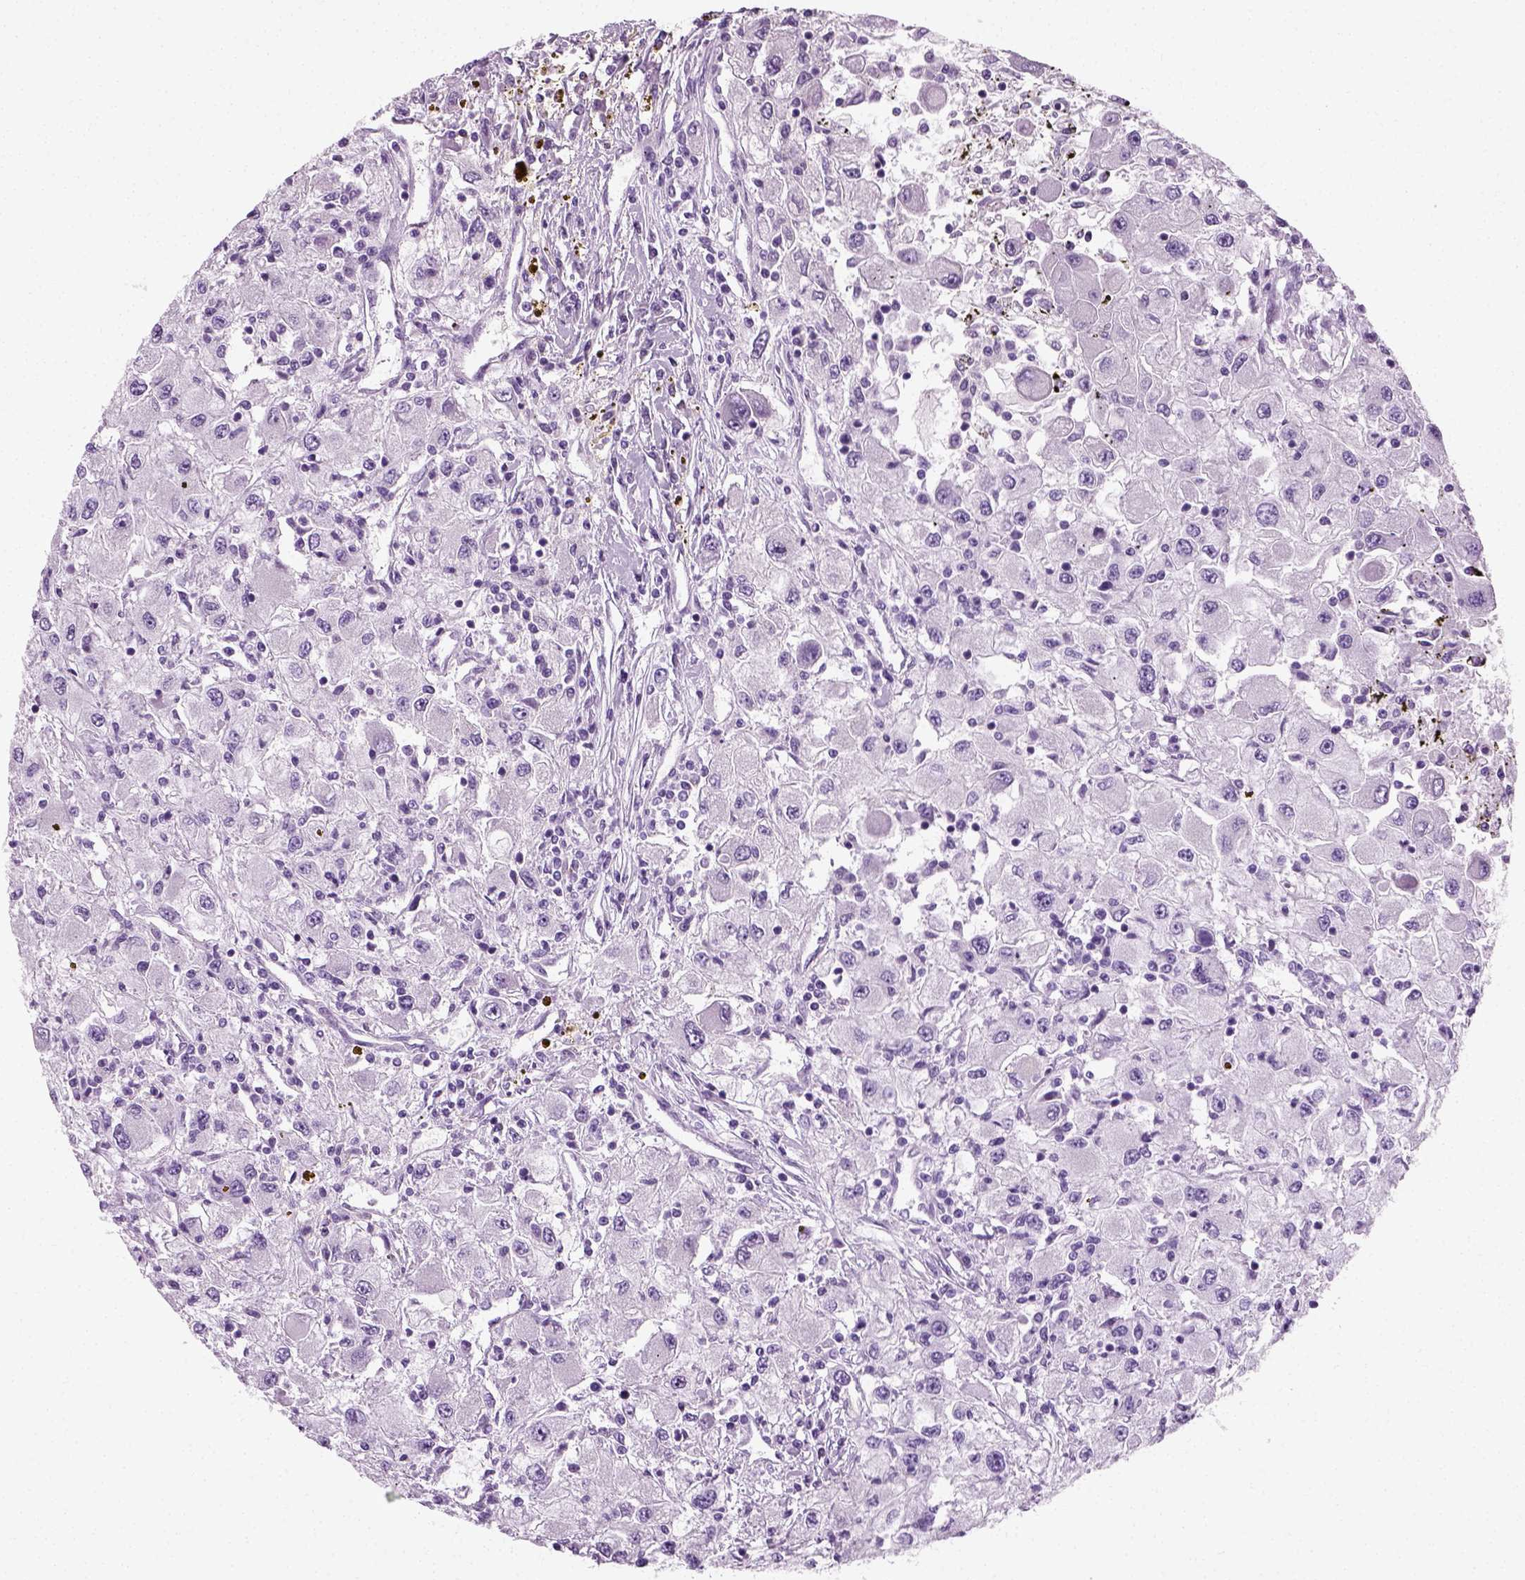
{"staining": {"intensity": "negative", "quantity": "none", "location": "none"}, "tissue": "renal cancer", "cell_type": "Tumor cells", "image_type": "cancer", "snomed": [{"axis": "morphology", "description": "Adenocarcinoma, NOS"}, {"axis": "topography", "description": "Kidney"}], "caption": "Image shows no significant protein expression in tumor cells of renal cancer (adenocarcinoma).", "gene": "SPATA31E1", "patient": {"sex": "female", "age": 67}}